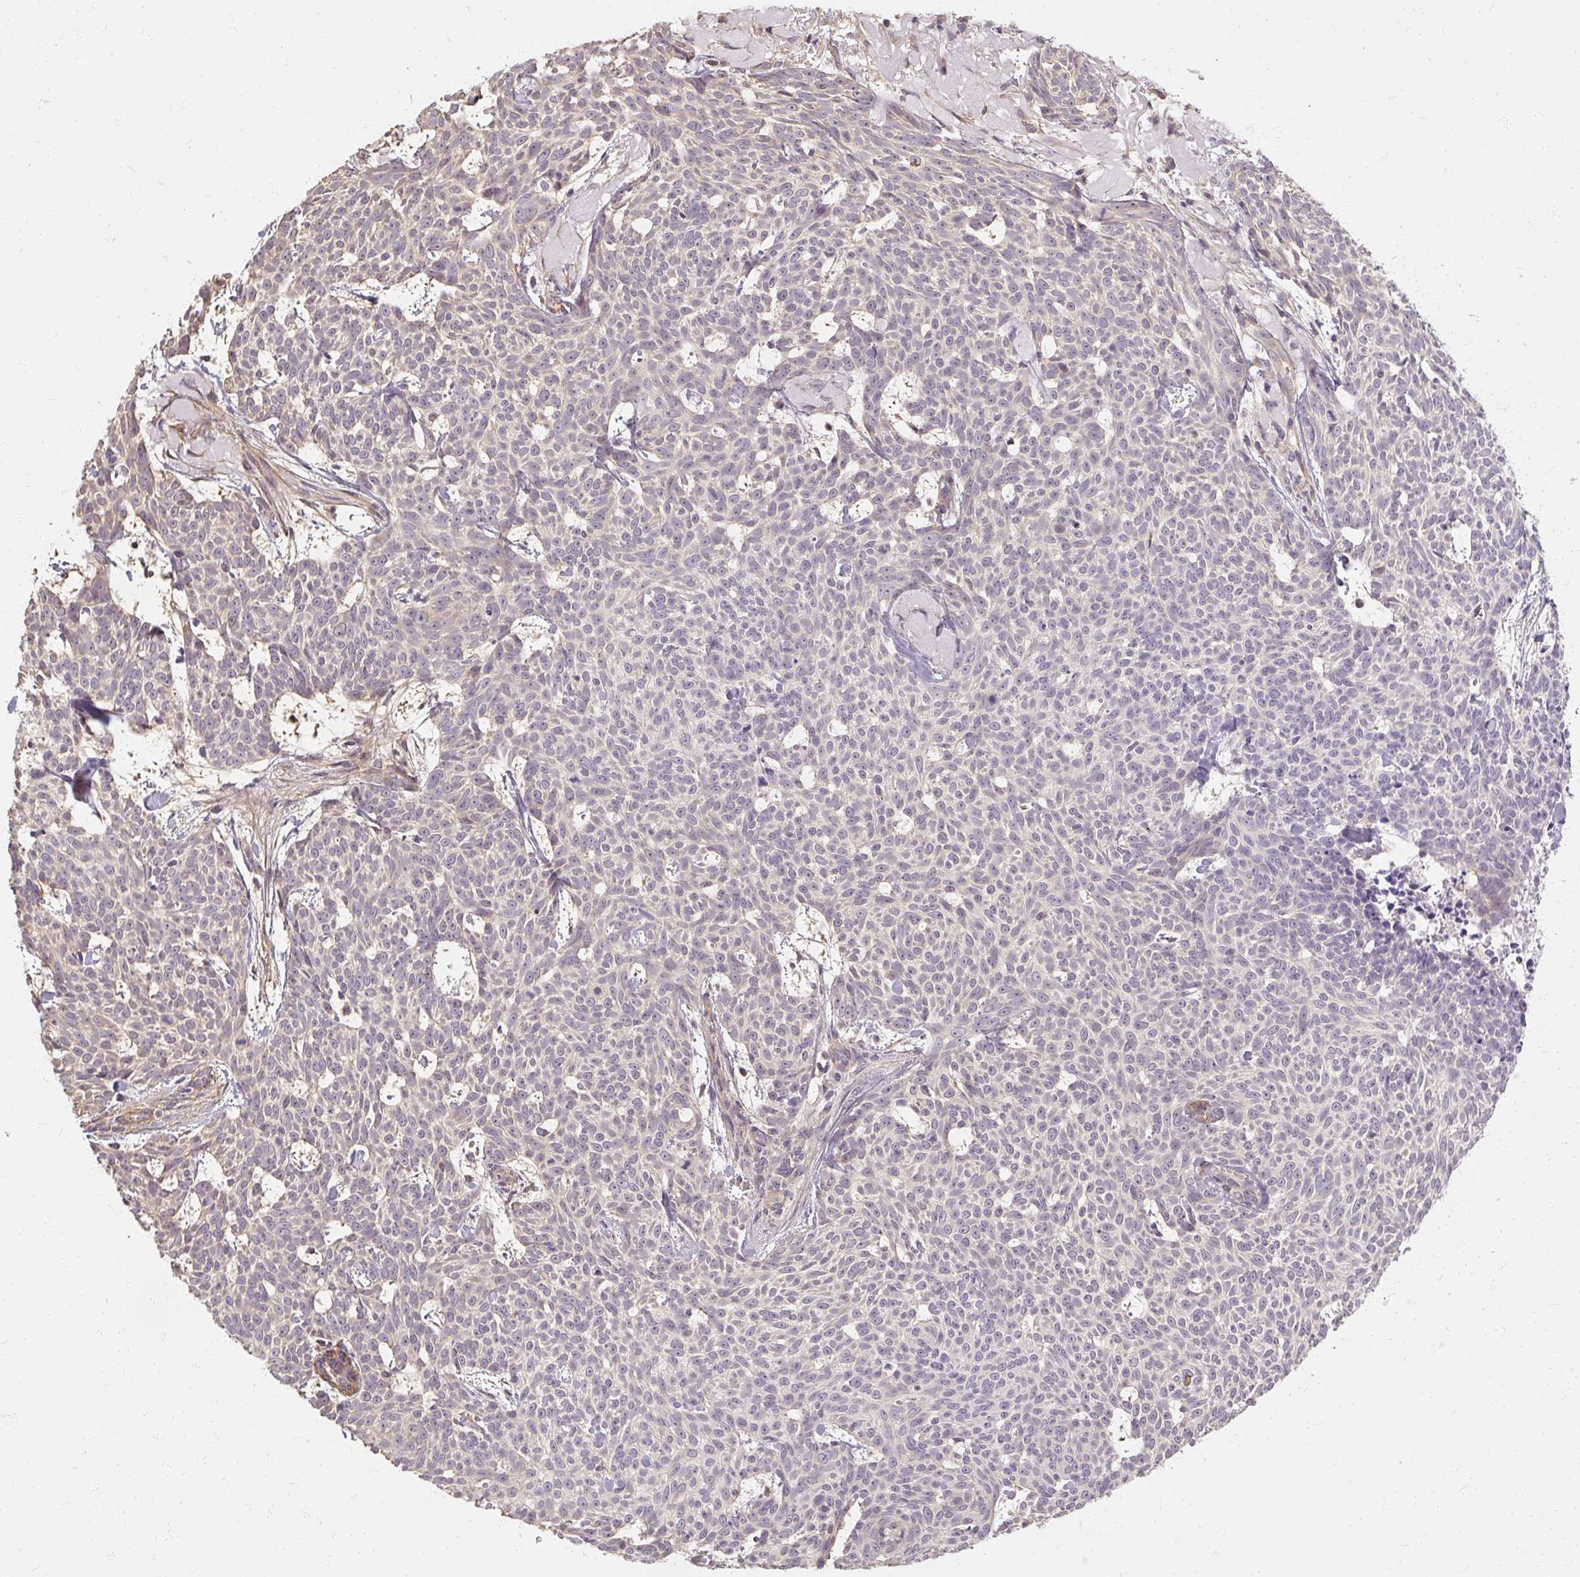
{"staining": {"intensity": "negative", "quantity": "none", "location": "none"}, "tissue": "skin cancer", "cell_type": "Tumor cells", "image_type": "cancer", "snomed": [{"axis": "morphology", "description": "Basal cell carcinoma"}, {"axis": "topography", "description": "Skin"}], "caption": "IHC of human skin cancer (basal cell carcinoma) shows no expression in tumor cells. The staining was performed using DAB (3,3'-diaminobenzidine) to visualize the protein expression in brown, while the nuclei were stained in blue with hematoxylin (Magnification: 20x).", "gene": "RB1CC1", "patient": {"sex": "female", "age": 93}}